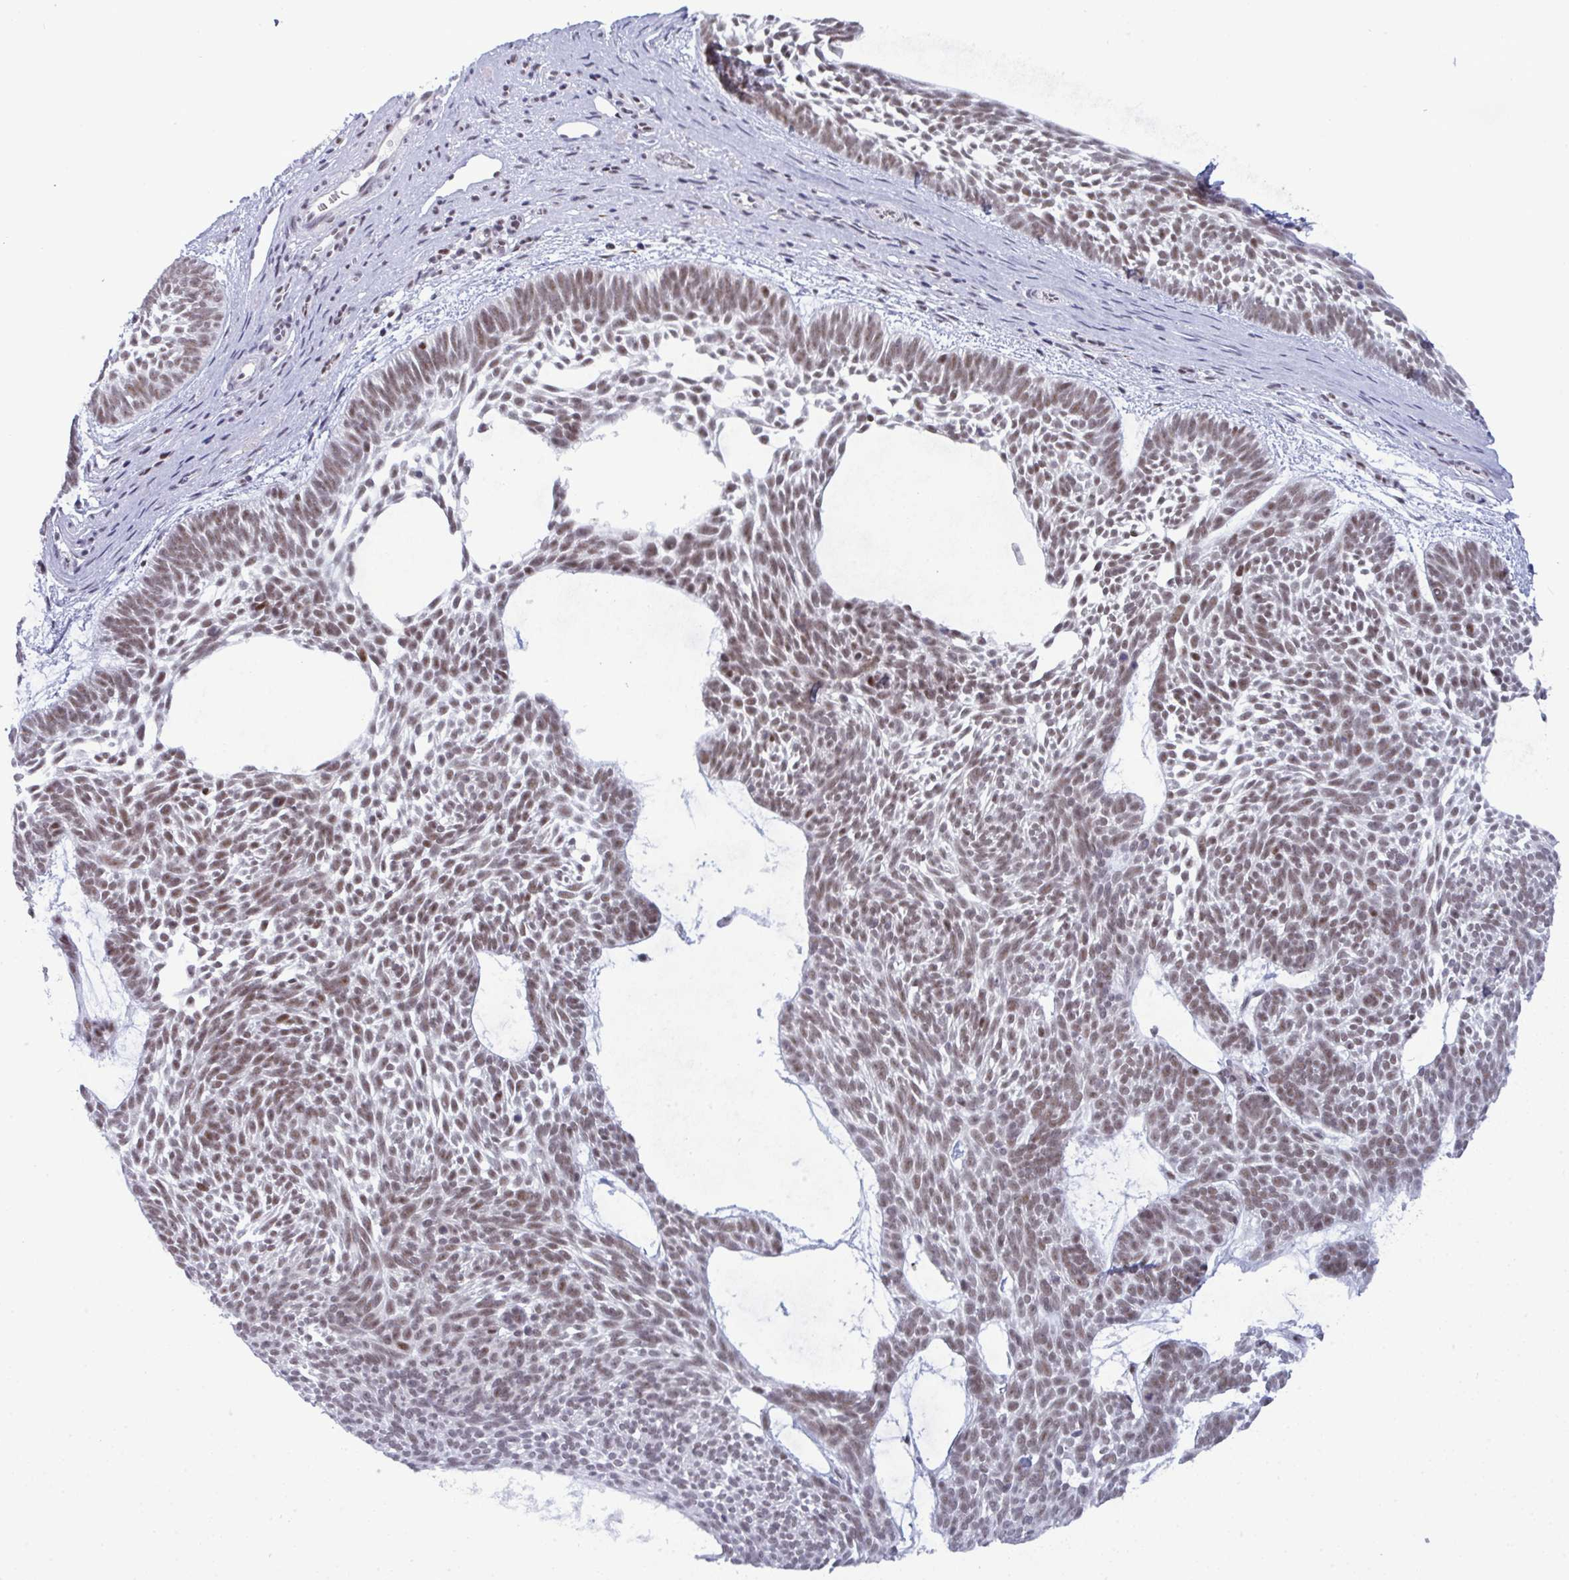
{"staining": {"intensity": "weak", "quantity": ">75%", "location": "nuclear"}, "tissue": "skin cancer", "cell_type": "Tumor cells", "image_type": "cancer", "snomed": [{"axis": "morphology", "description": "Basal cell carcinoma"}, {"axis": "topography", "description": "Skin"}, {"axis": "topography", "description": "Skin of face"}], "caption": "Tumor cells reveal low levels of weak nuclear expression in about >75% of cells in human basal cell carcinoma (skin).", "gene": "PPP1R10", "patient": {"sex": "male", "age": 83}}